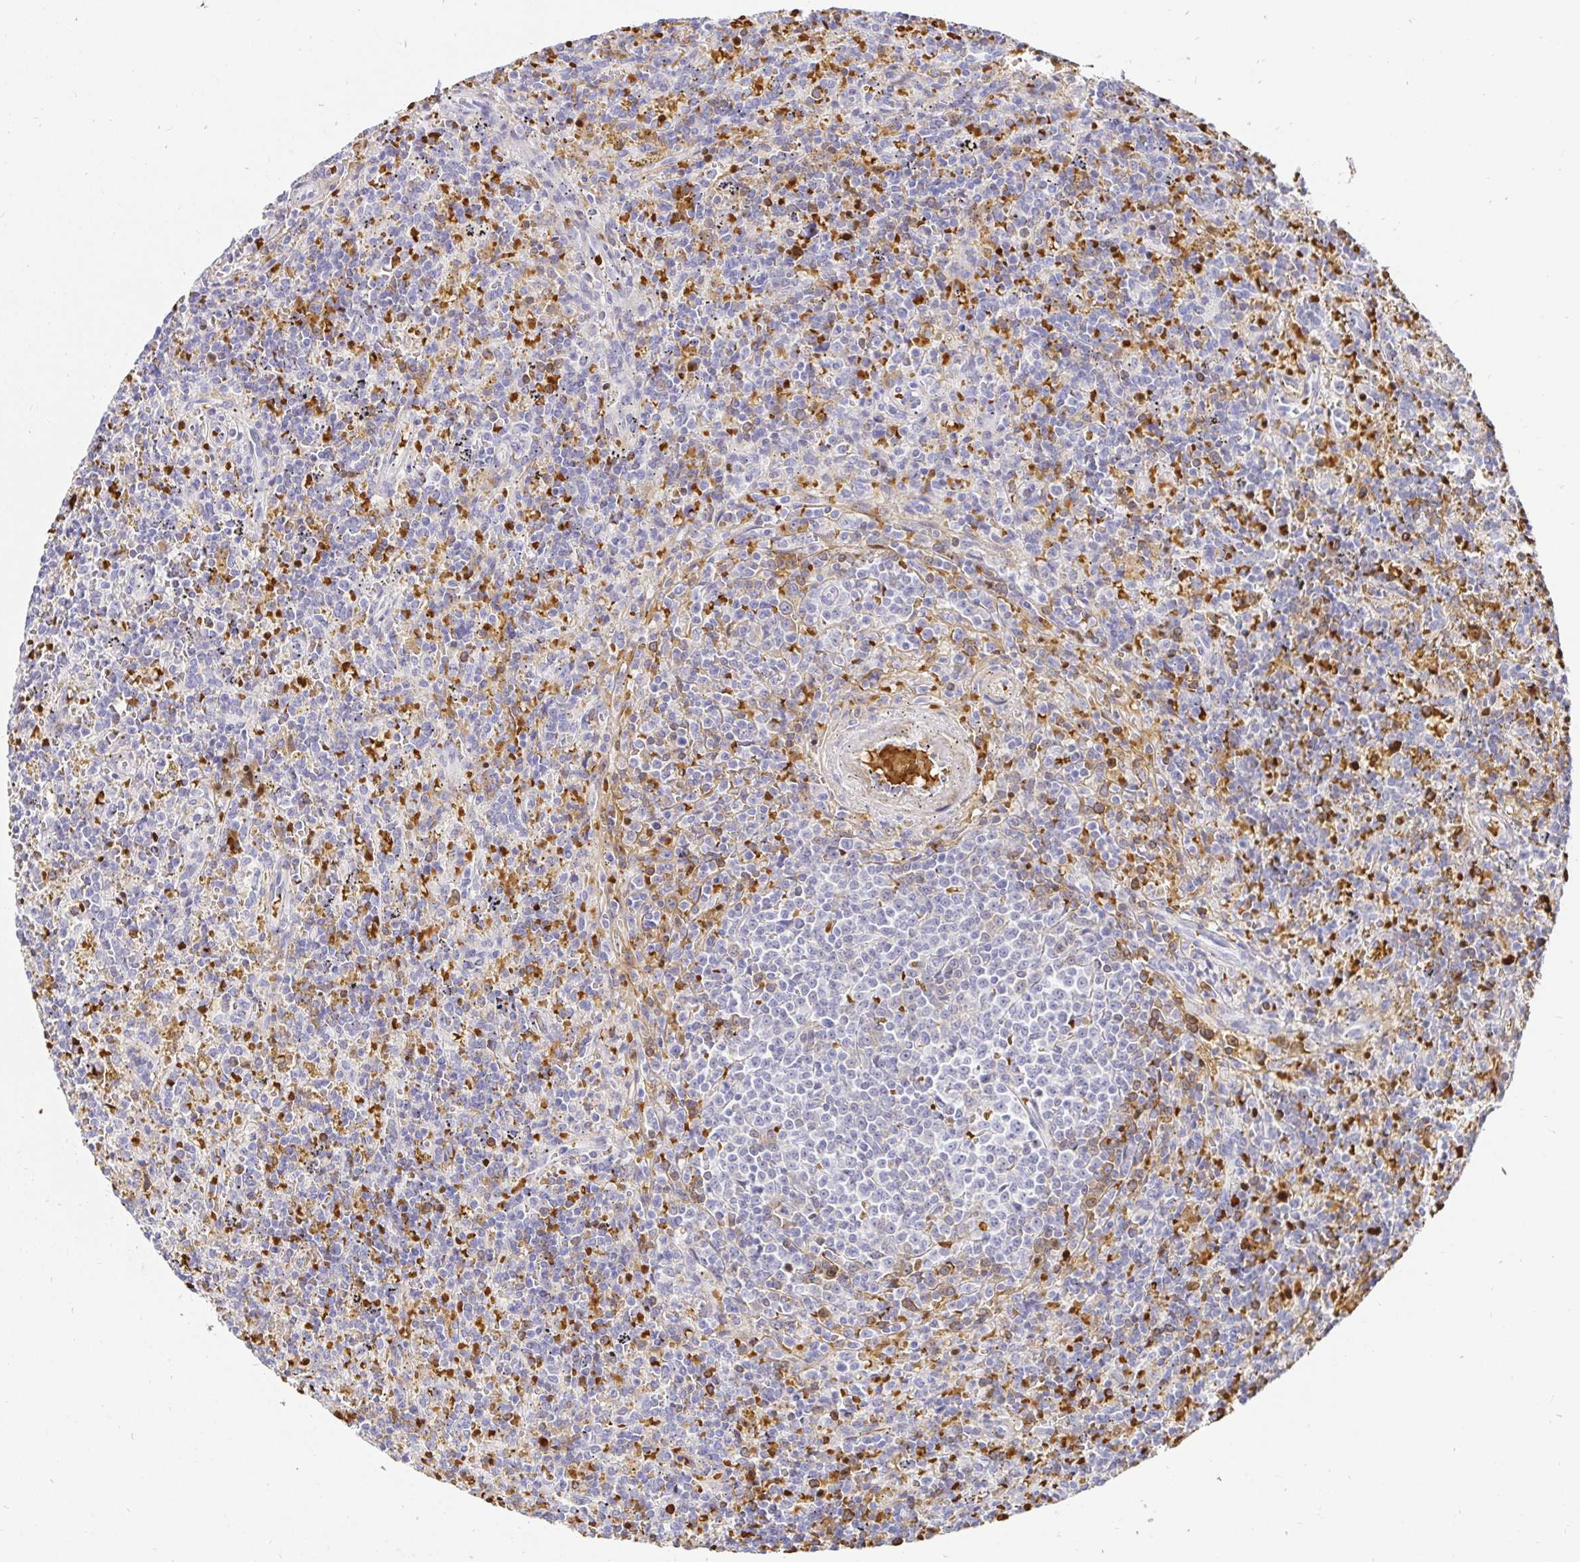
{"staining": {"intensity": "negative", "quantity": "none", "location": "none"}, "tissue": "lymphoma", "cell_type": "Tumor cells", "image_type": "cancer", "snomed": [{"axis": "morphology", "description": "Malignant lymphoma, non-Hodgkin's type, Low grade"}, {"axis": "topography", "description": "Spleen"}], "caption": "Tumor cells are negative for protein expression in human lymphoma. Brightfield microscopy of immunohistochemistry (IHC) stained with DAB (brown) and hematoxylin (blue), captured at high magnification.", "gene": "FGF21", "patient": {"sex": "male", "age": 67}}